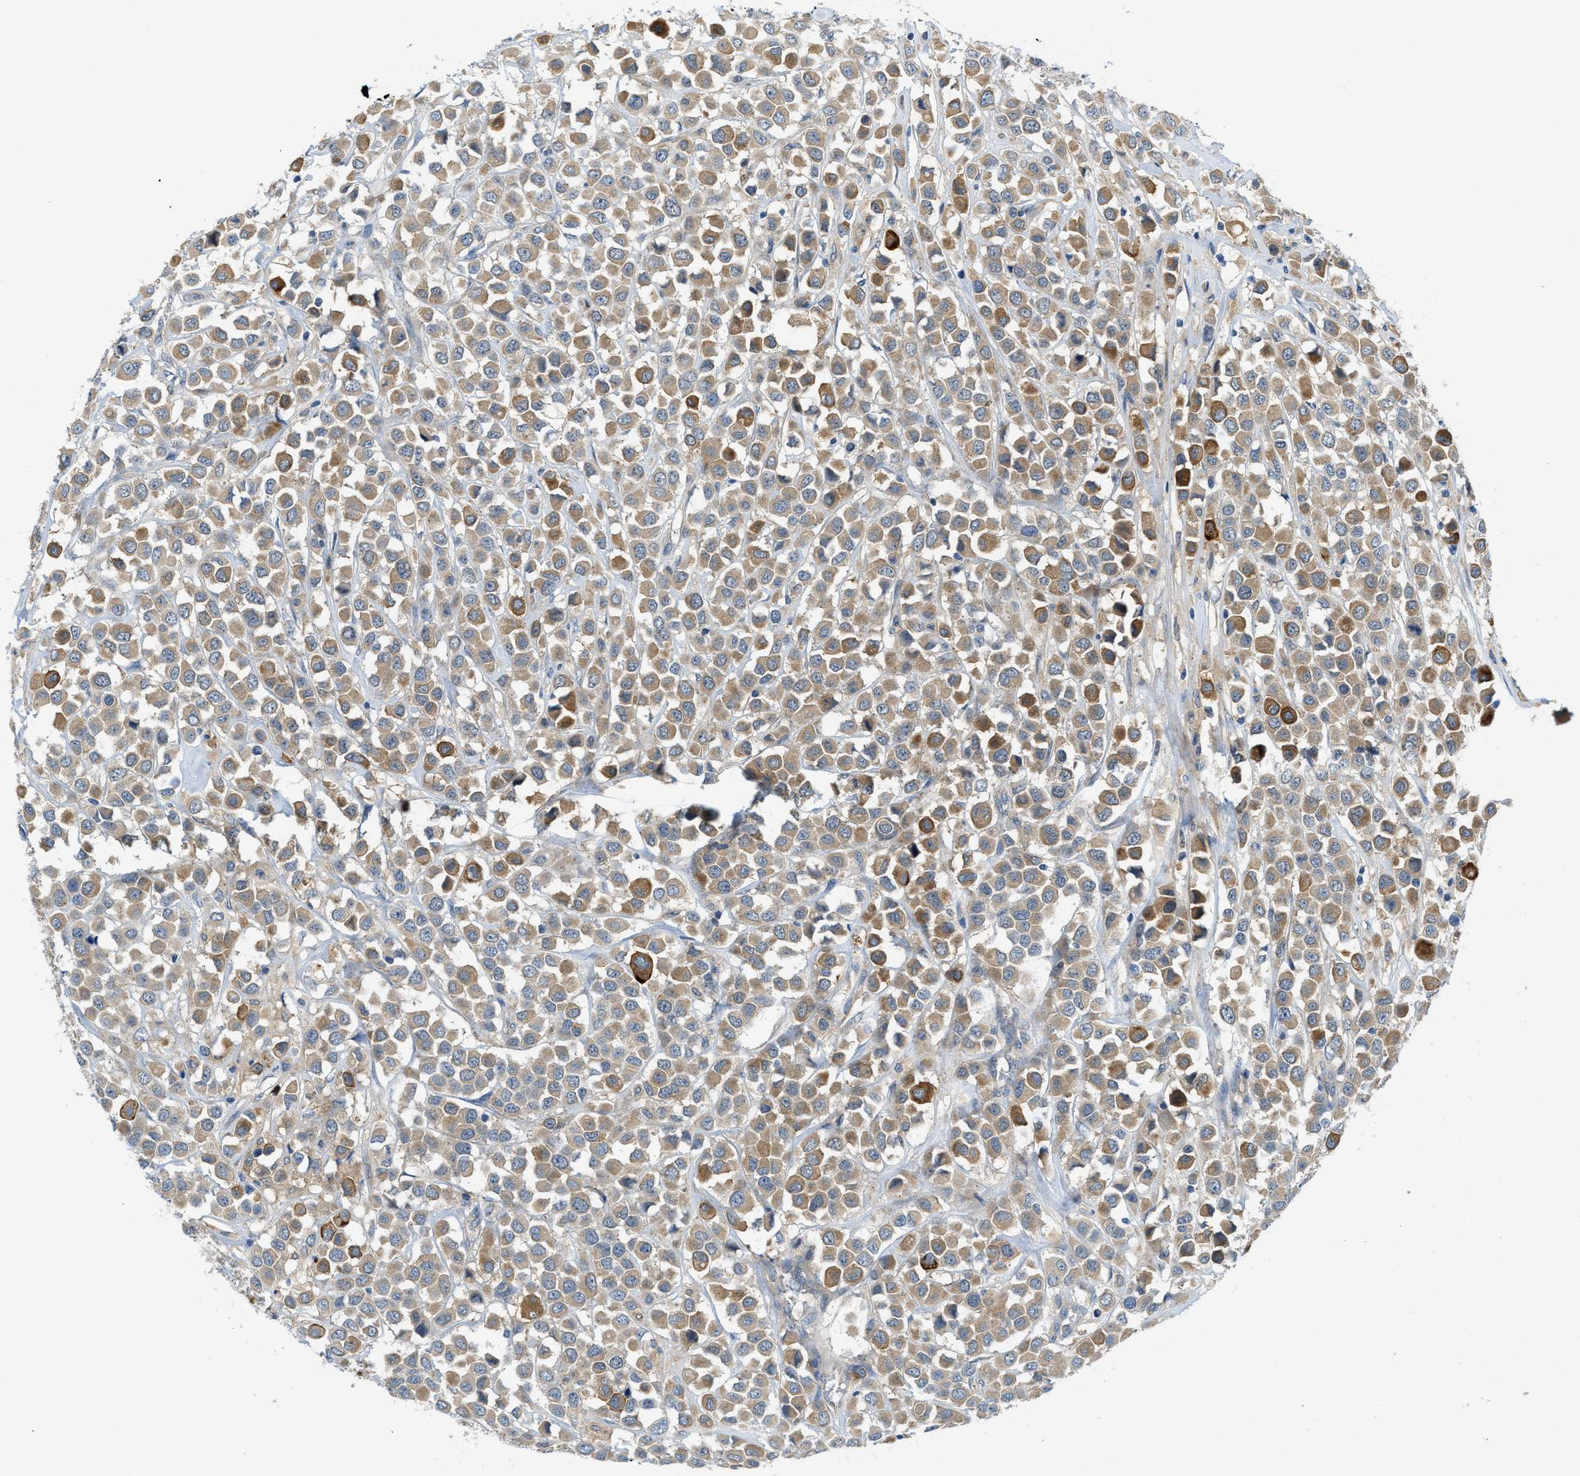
{"staining": {"intensity": "moderate", "quantity": ">75%", "location": "cytoplasmic/membranous"}, "tissue": "breast cancer", "cell_type": "Tumor cells", "image_type": "cancer", "snomed": [{"axis": "morphology", "description": "Duct carcinoma"}, {"axis": "topography", "description": "Breast"}], "caption": "This micrograph shows breast cancer stained with immunohistochemistry (IHC) to label a protein in brown. The cytoplasmic/membranous of tumor cells show moderate positivity for the protein. Nuclei are counter-stained blue.", "gene": "RIPK2", "patient": {"sex": "female", "age": 61}}